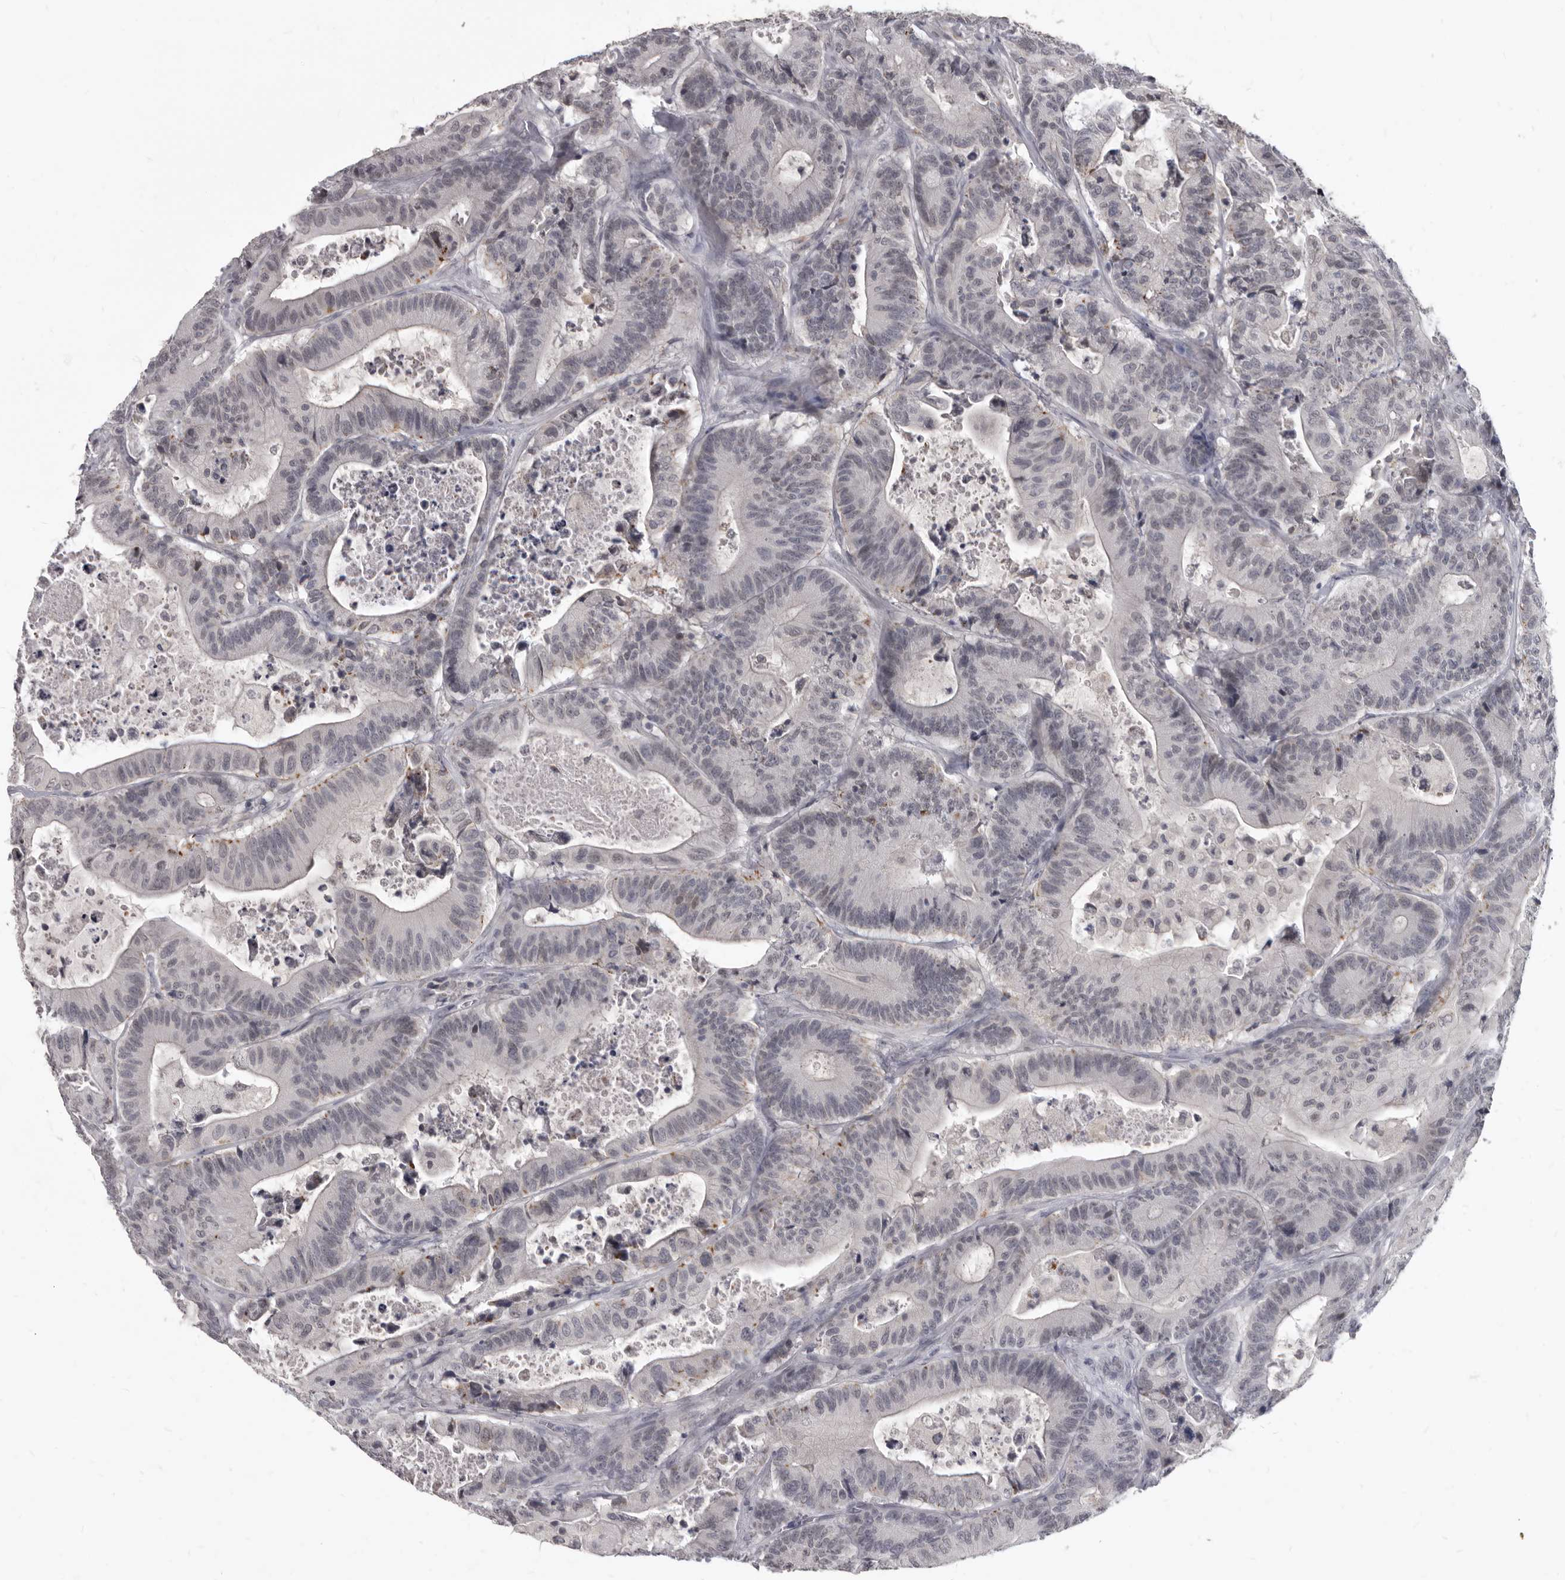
{"staining": {"intensity": "negative", "quantity": "none", "location": "none"}, "tissue": "colorectal cancer", "cell_type": "Tumor cells", "image_type": "cancer", "snomed": [{"axis": "morphology", "description": "Adenocarcinoma, NOS"}, {"axis": "topography", "description": "Colon"}], "caption": "IHC of human colorectal cancer displays no expression in tumor cells. (DAB immunohistochemistry with hematoxylin counter stain).", "gene": "SULT1E1", "patient": {"sex": "female", "age": 84}}